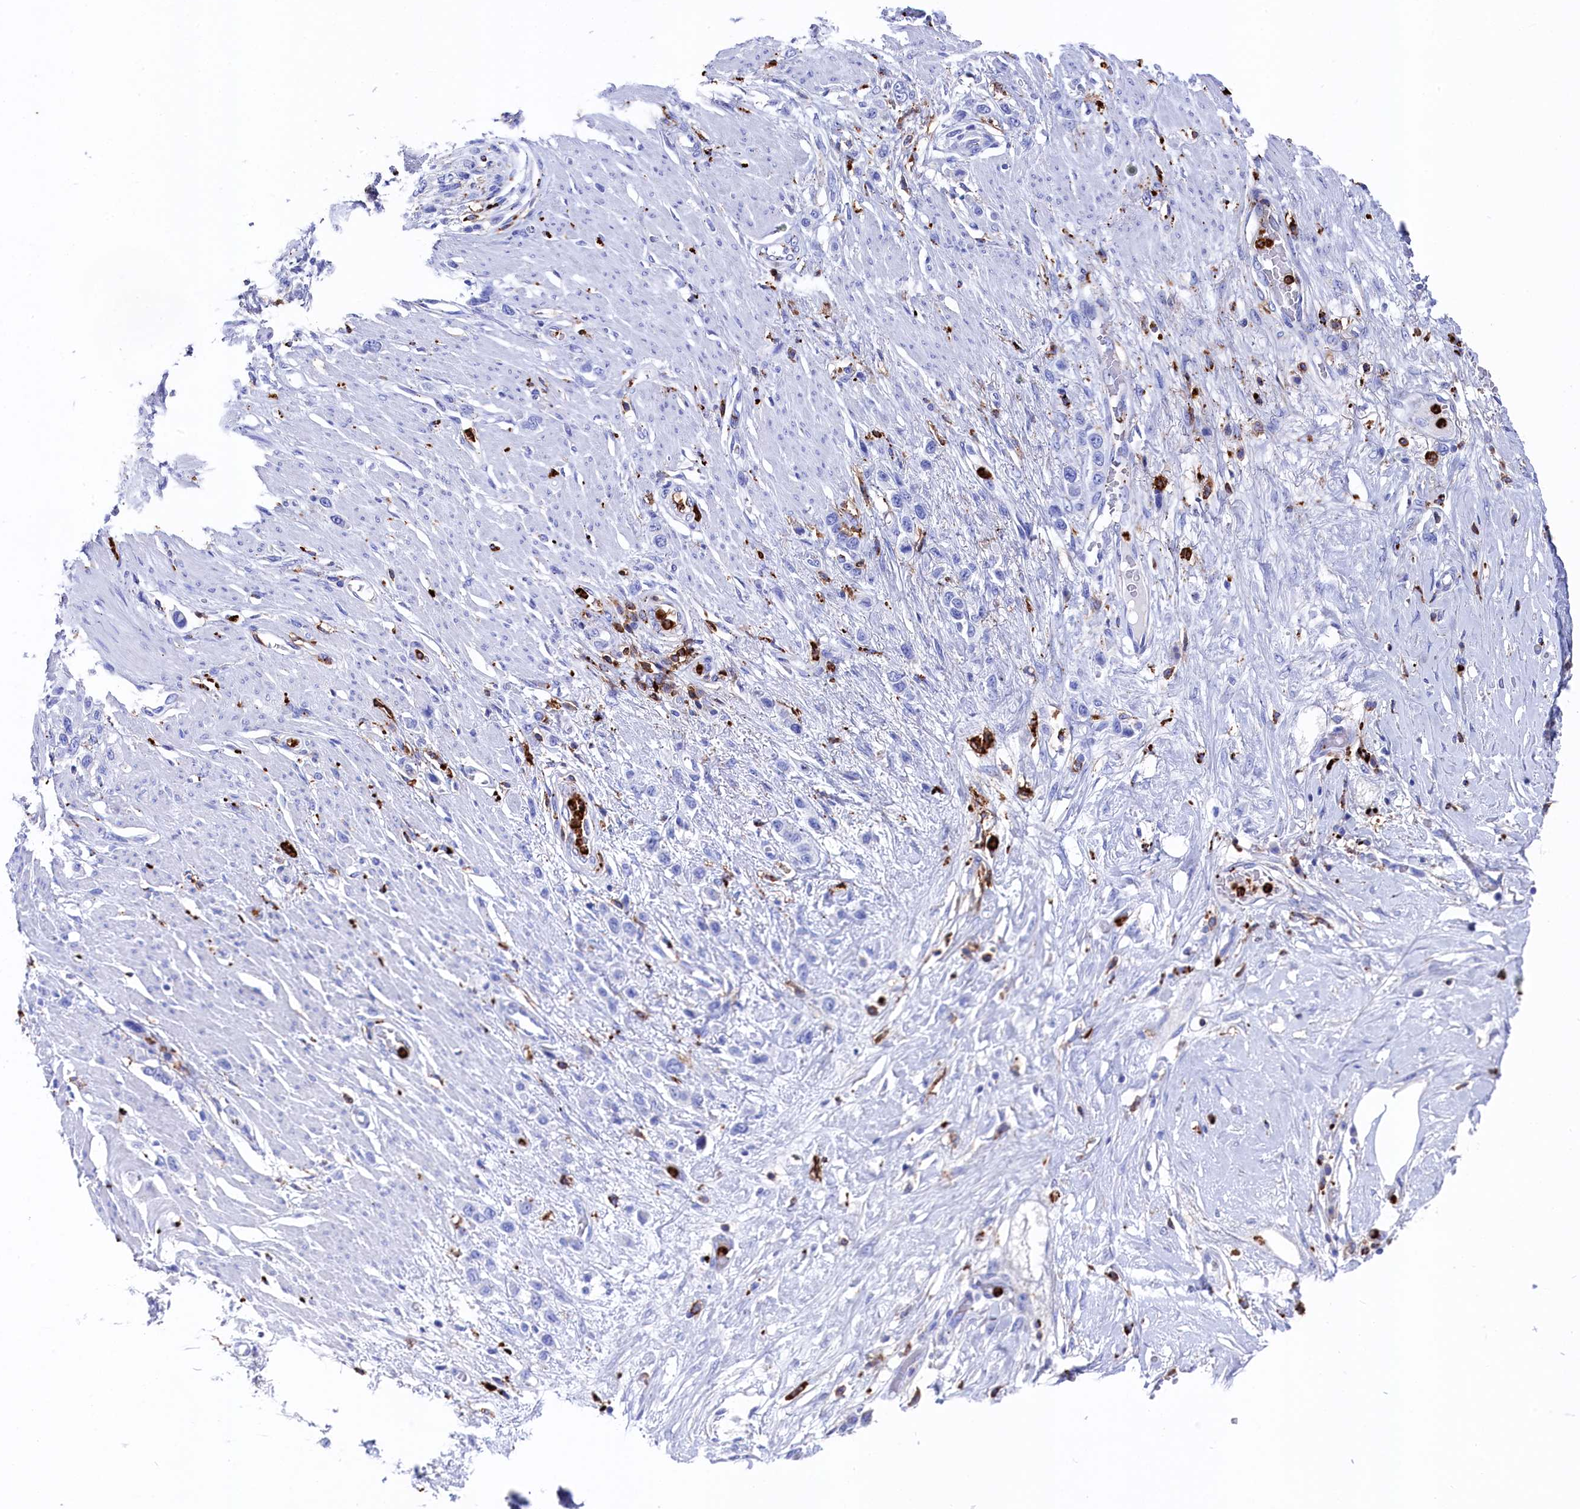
{"staining": {"intensity": "negative", "quantity": "none", "location": "none"}, "tissue": "stomach cancer", "cell_type": "Tumor cells", "image_type": "cancer", "snomed": [{"axis": "morphology", "description": "Adenocarcinoma, NOS"}, {"axis": "morphology", "description": "Adenocarcinoma, High grade"}, {"axis": "topography", "description": "Stomach, upper"}, {"axis": "topography", "description": "Stomach, lower"}], "caption": "An immunohistochemistry image of stomach cancer (adenocarcinoma (high-grade)) is shown. There is no staining in tumor cells of stomach cancer (adenocarcinoma (high-grade)).", "gene": "PLAC8", "patient": {"sex": "female", "age": 65}}